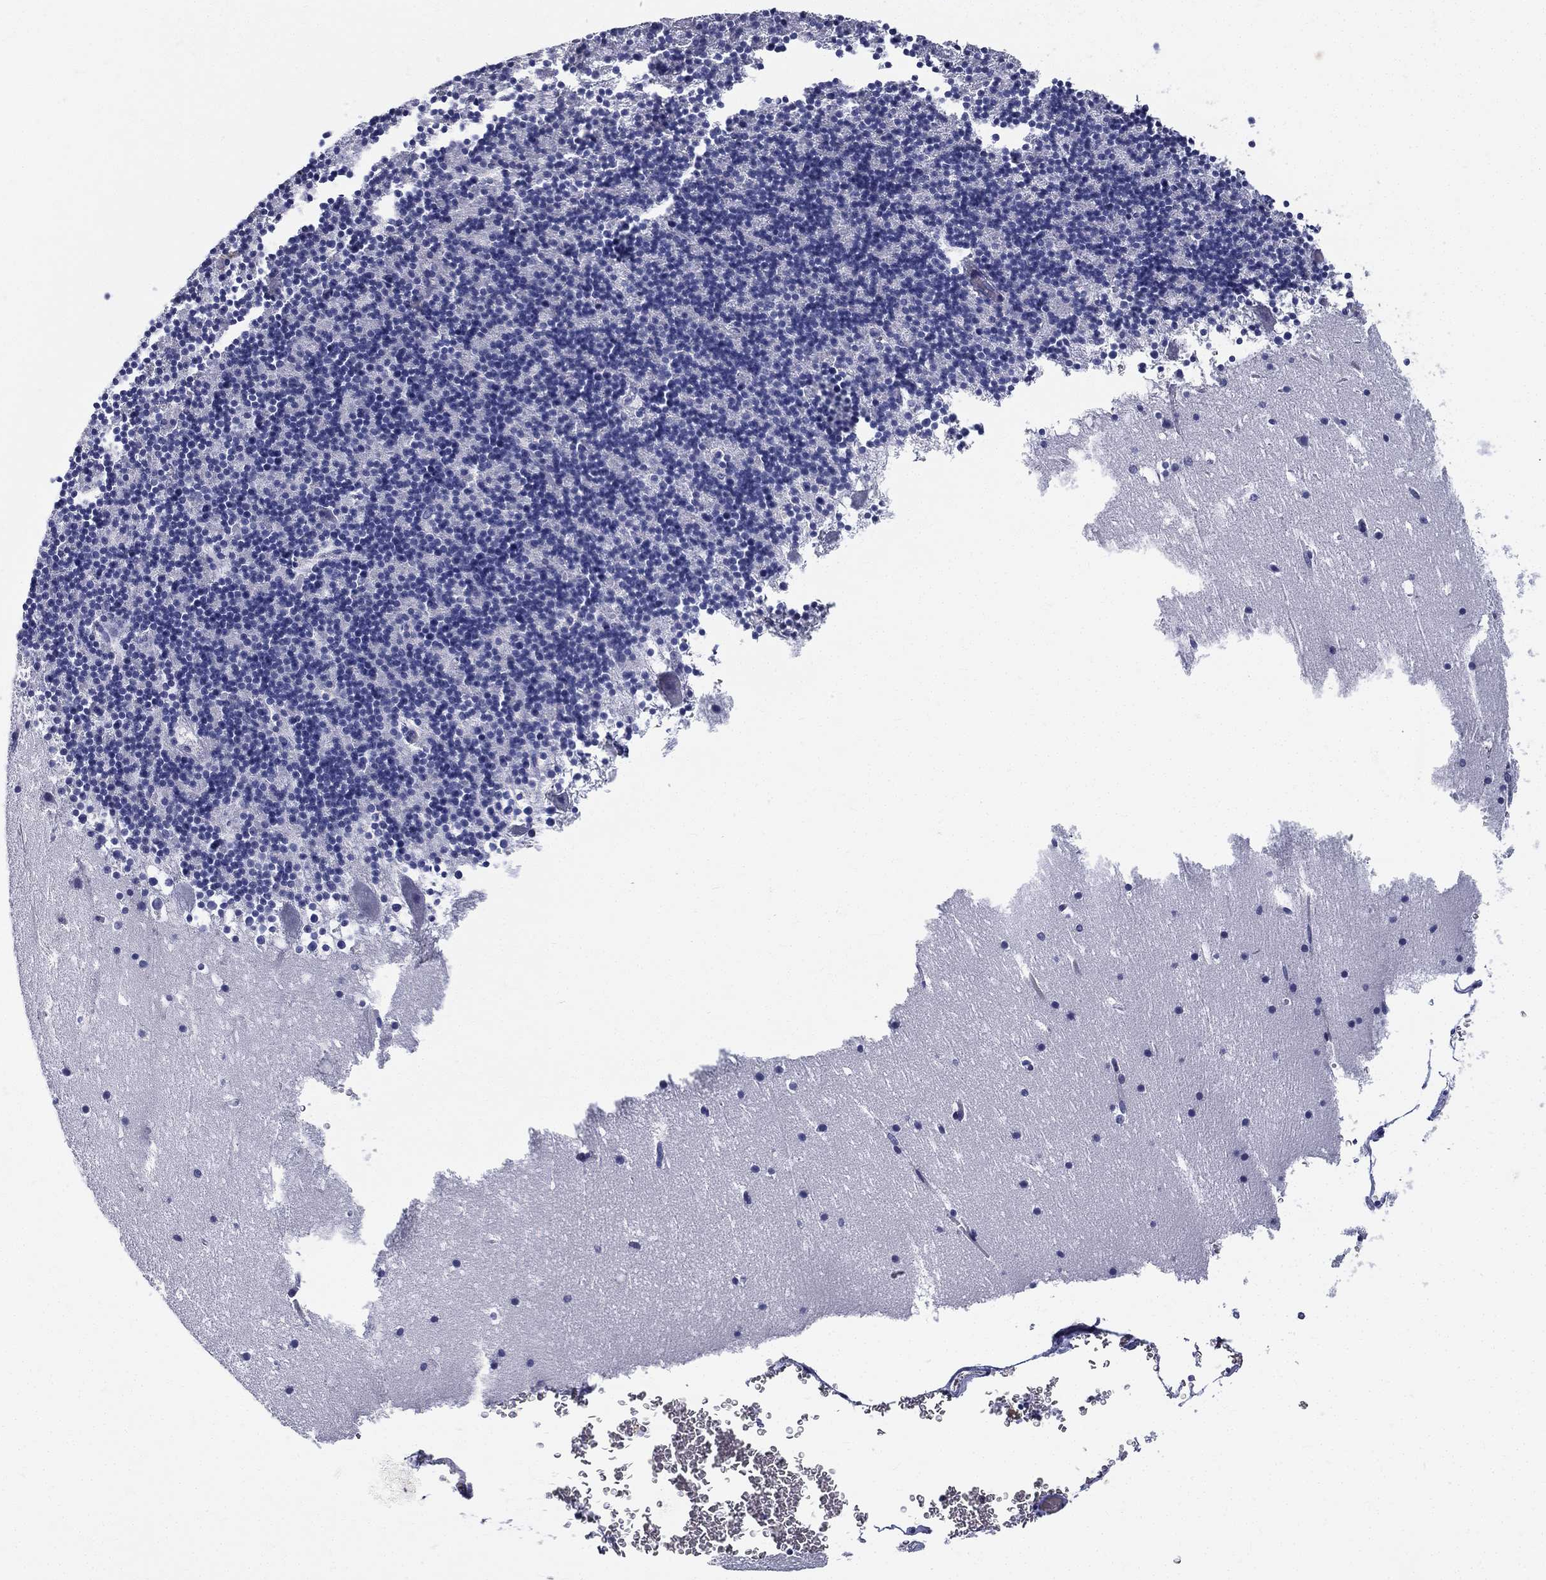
{"staining": {"intensity": "negative", "quantity": "none", "location": "none"}, "tissue": "cerebellum", "cell_type": "Cells in granular layer", "image_type": "normal", "snomed": [{"axis": "morphology", "description": "Normal tissue, NOS"}, {"axis": "topography", "description": "Cerebellum"}], "caption": "Cells in granular layer are negative for protein expression in benign human cerebellum.", "gene": "DEFB121", "patient": {"sex": "male", "age": 37}}